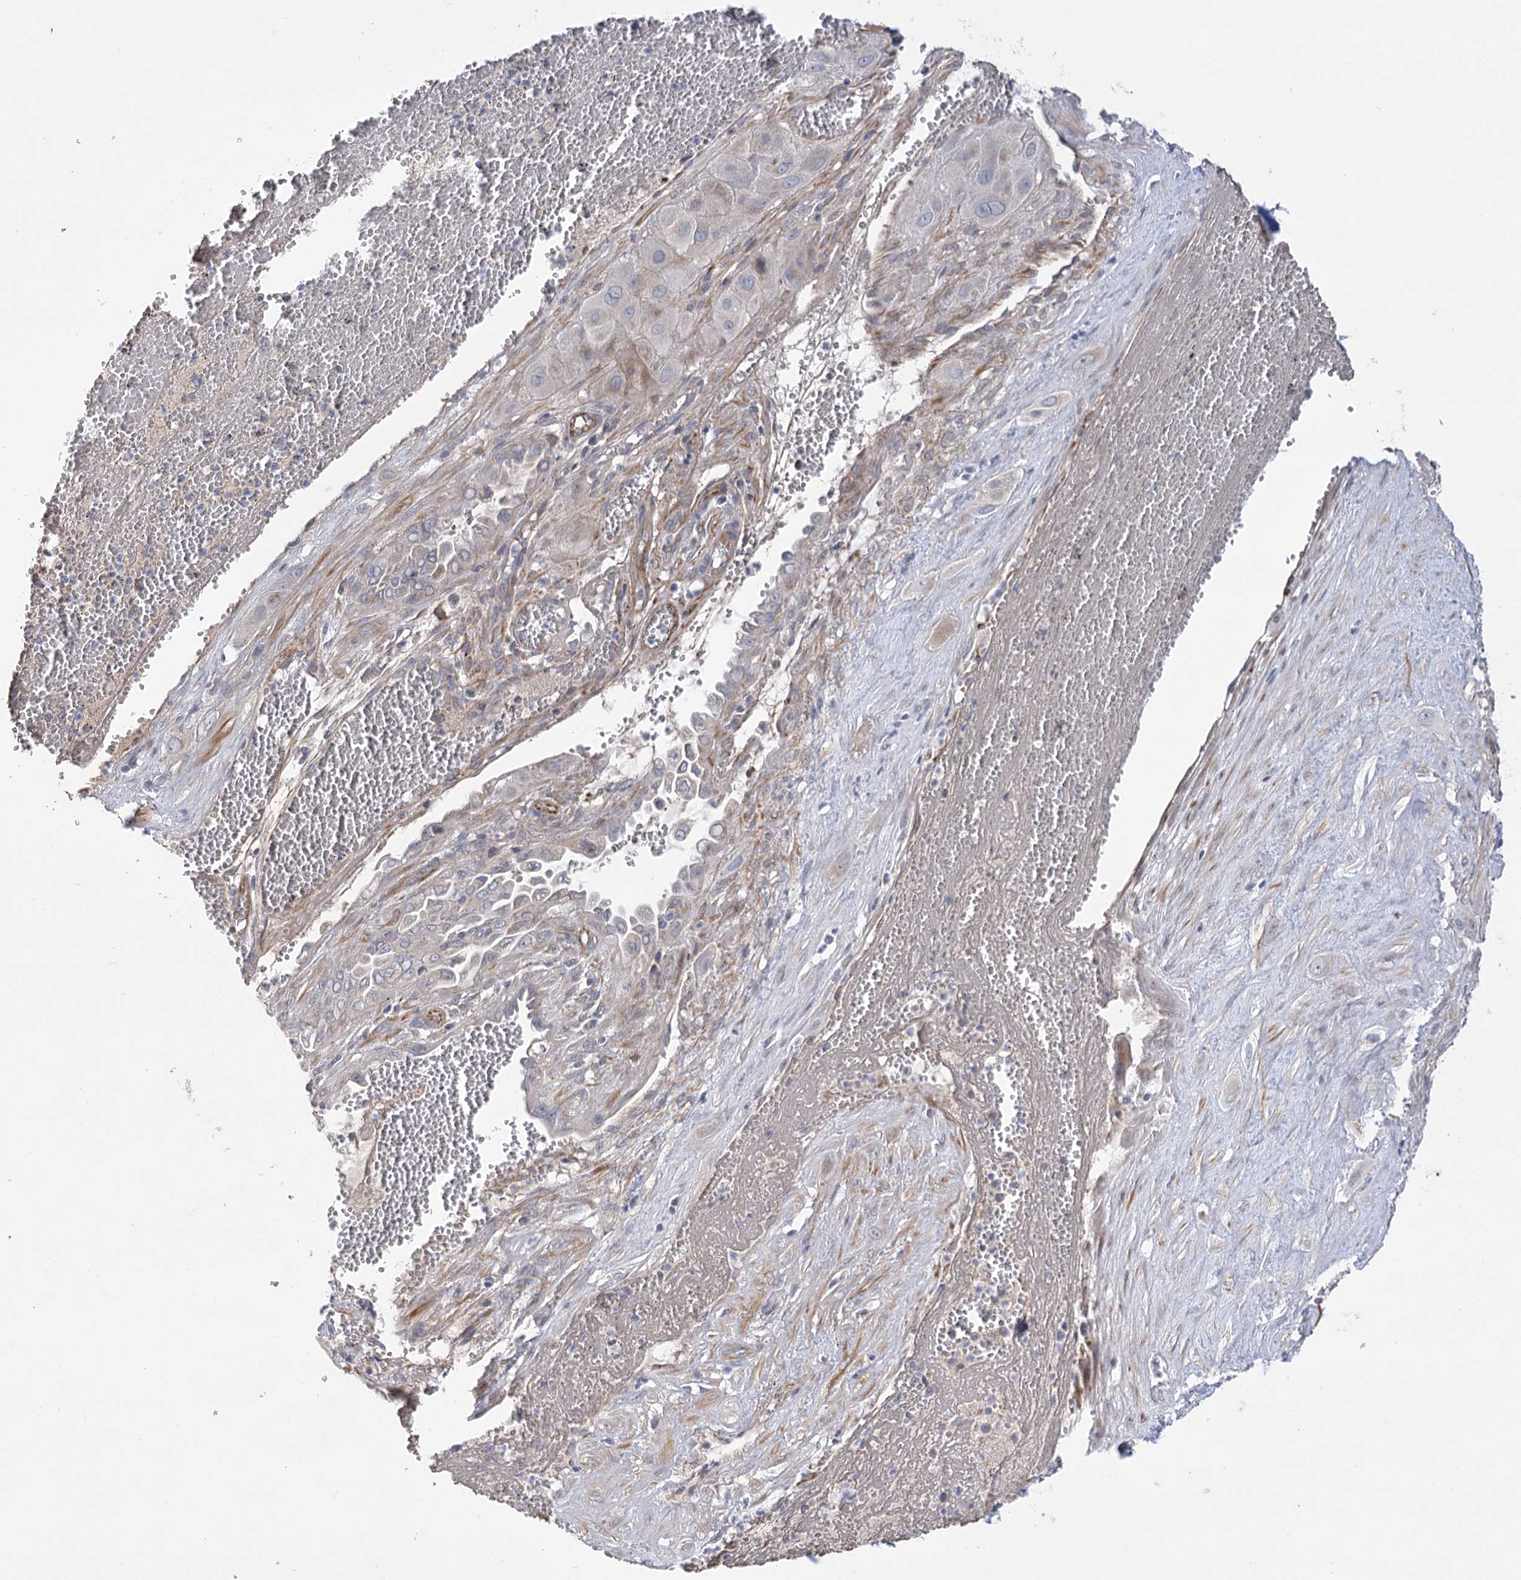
{"staining": {"intensity": "negative", "quantity": "none", "location": "none"}, "tissue": "cervical cancer", "cell_type": "Tumor cells", "image_type": "cancer", "snomed": [{"axis": "morphology", "description": "Squamous cell carcinoma, NOS"}, {"axis": "topography", "description": "Cervix"}], "caption": "Tumor cells are negative for protein expression in human squamous cell carcinoma (cervical).", "gene": "ECHDC3", "patient": {"sex": "female", "age": 34}}